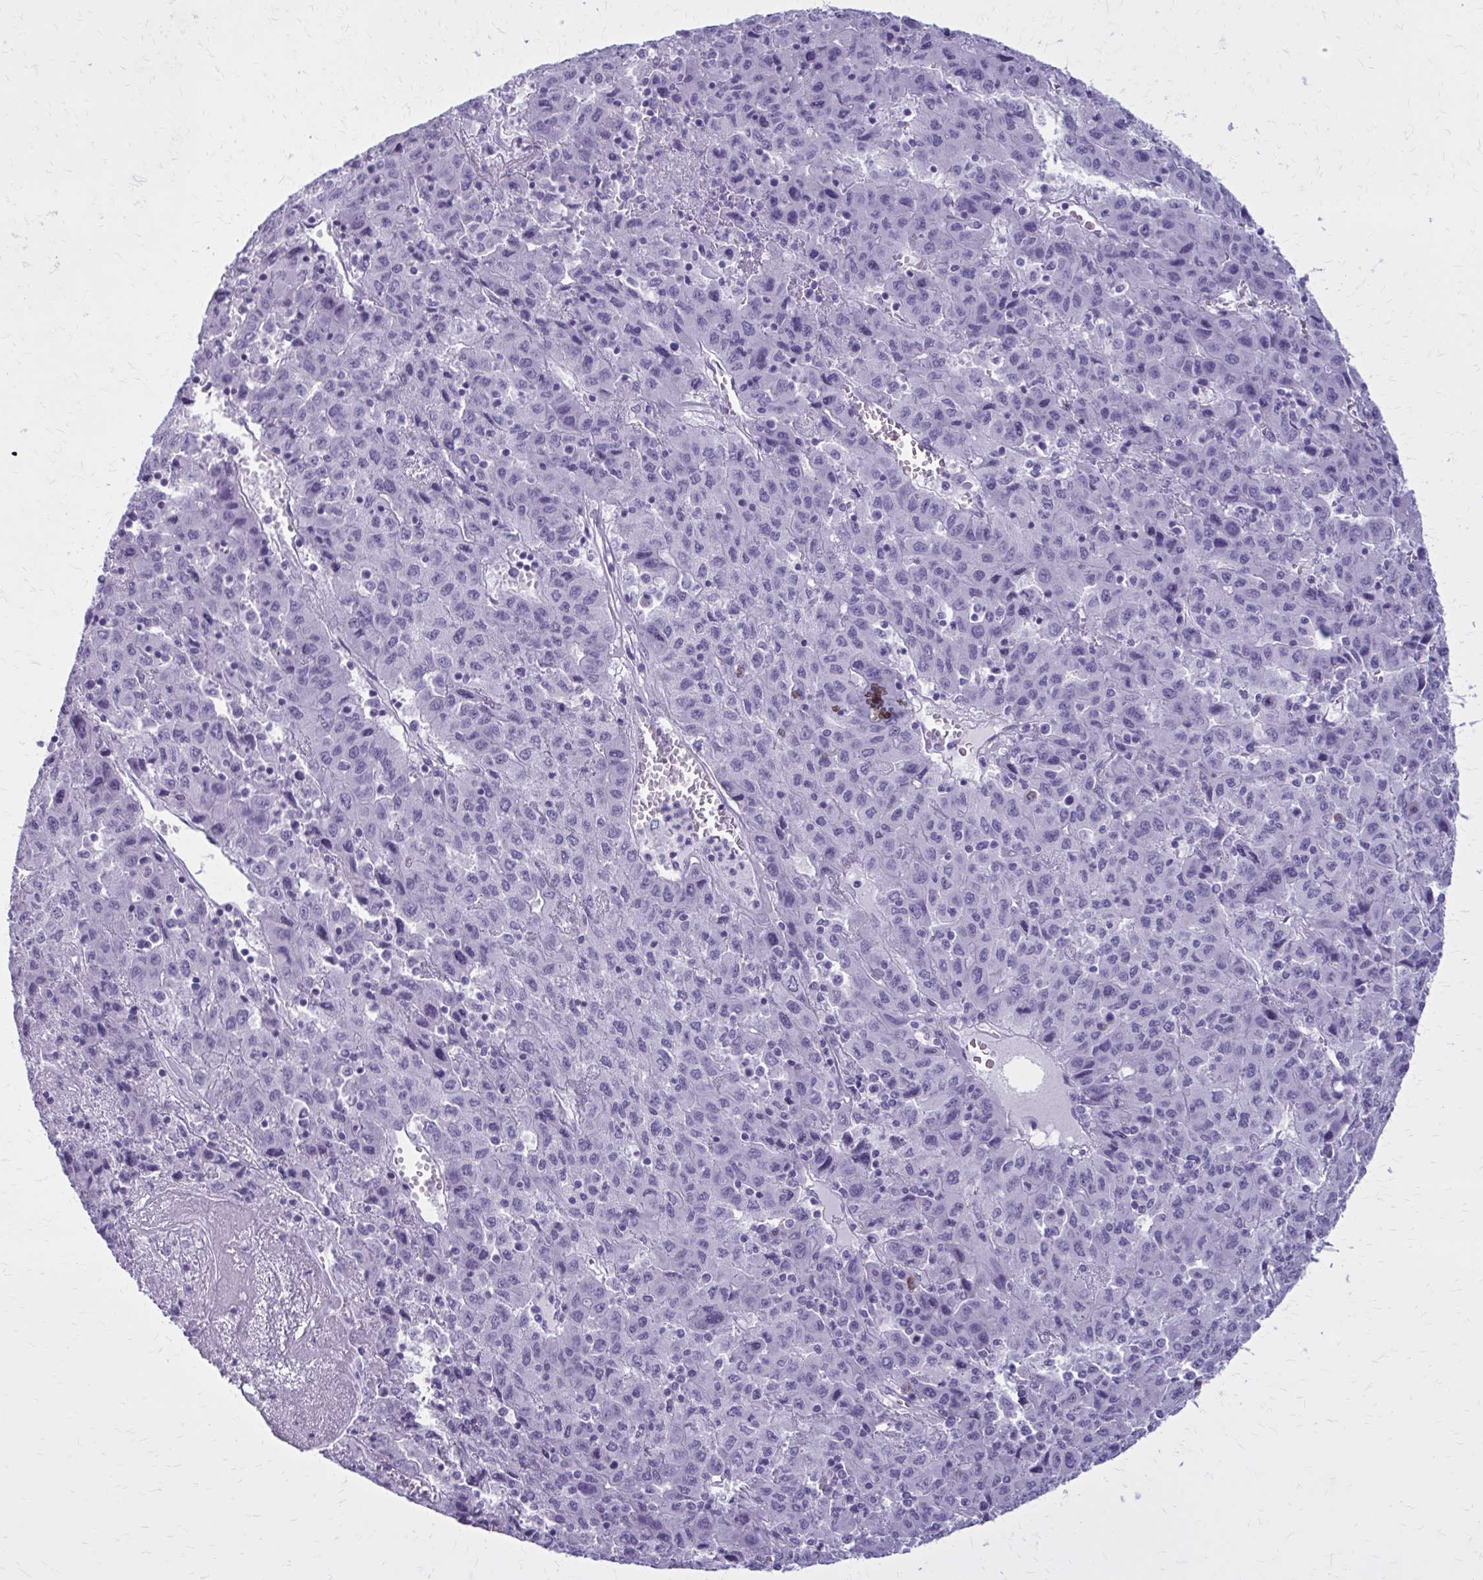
{"staining": {"intensity": "negative", "quantity": "none", "location": "none"}, "tissue": "liver cancer", "cell_type": "Tumor cells", "image_type": "cancer", "snomed": [{"axis": "morphology", "description": "Carcinoma, Hepatocellular, NOS"}, {"axis": "topography", "description": "Liver"}], "caption": "Tumor cells are negative for protein expression in human liver cancer.", "gene": "ZDHHC7", "patient": {"sex": "female", "age": 53}}